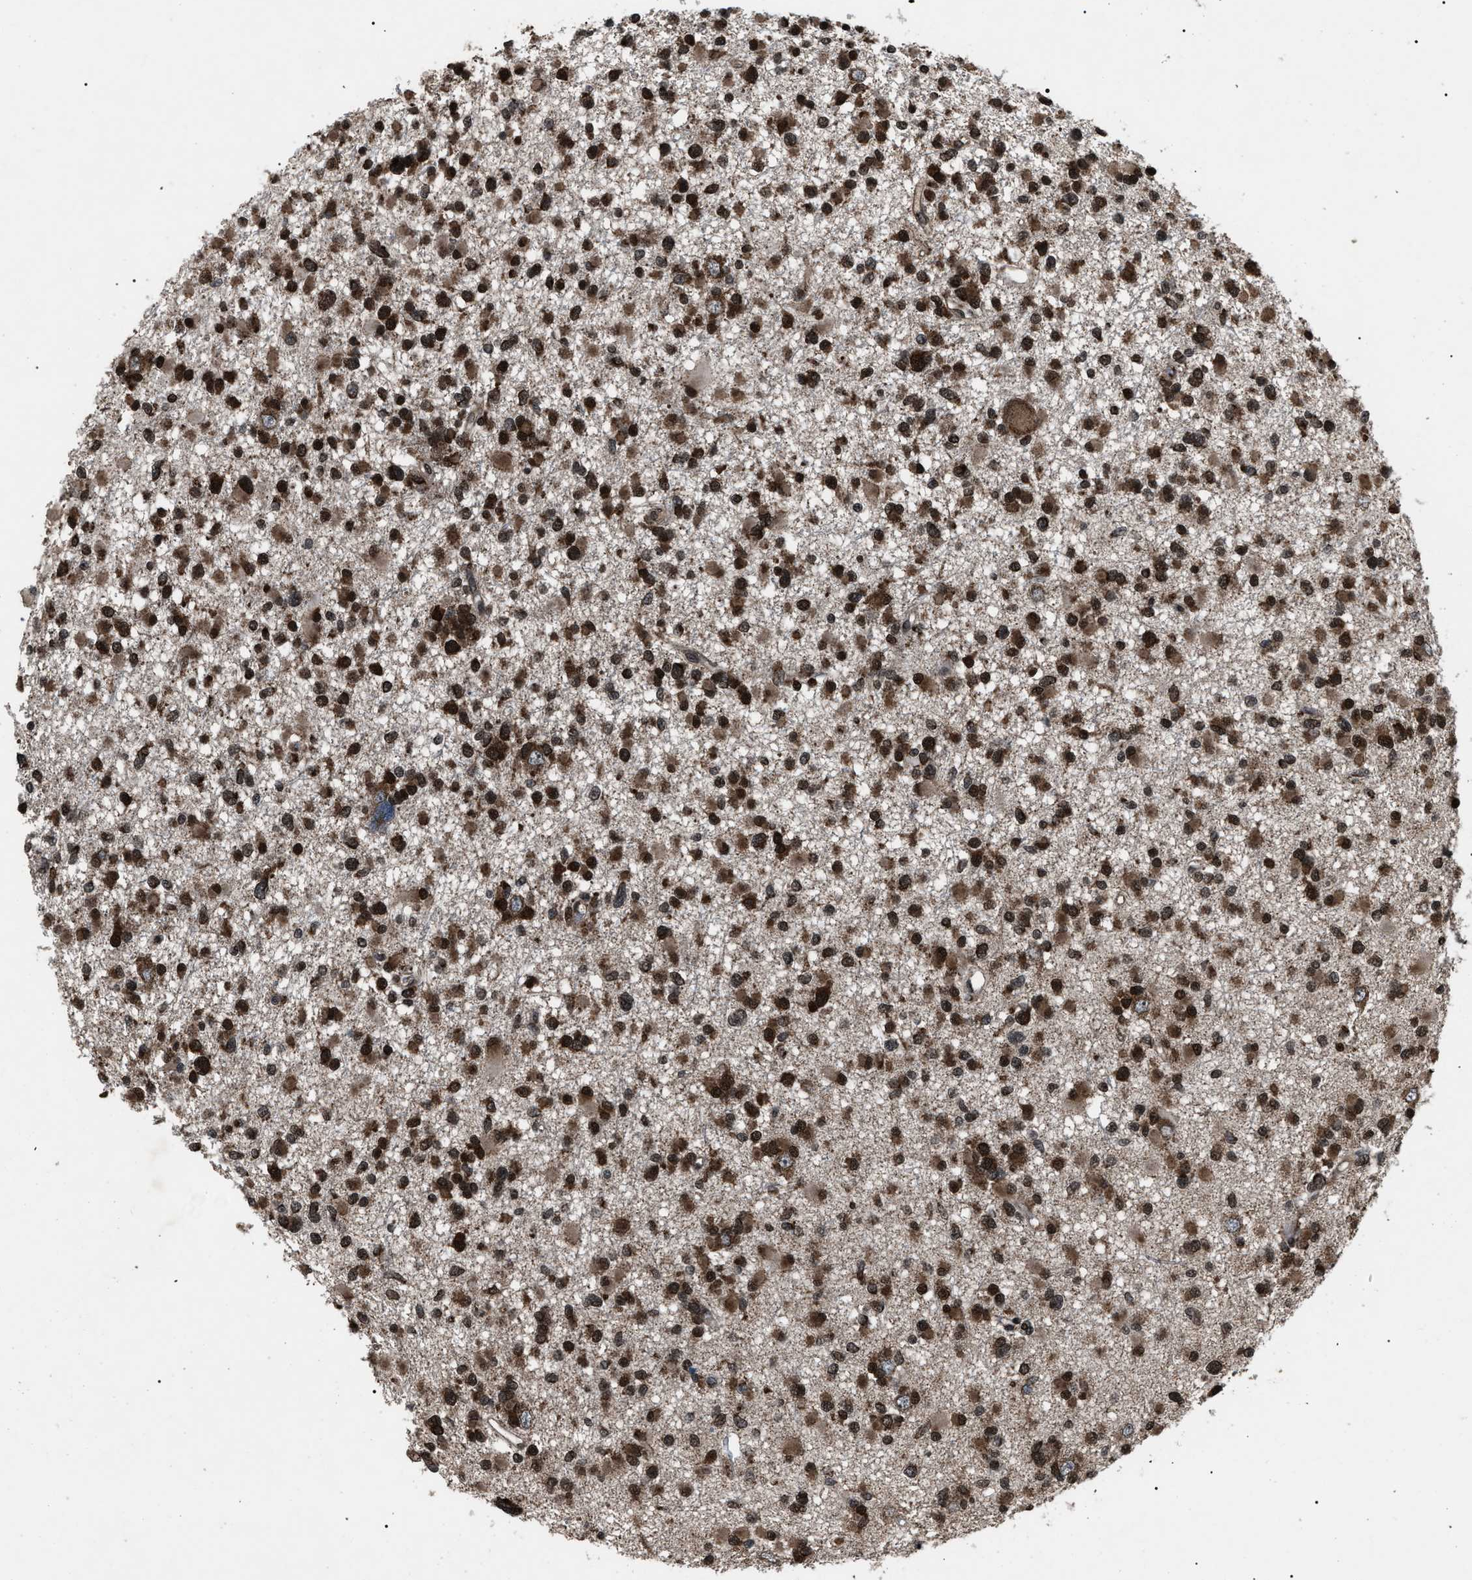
{"staining": {"intensity": "strong", "quantity": ">75%", "location": "nuclear"}, "tissue": "glioma", "cell_type": "Tumor cells", "image_type": "cancer", "snomed": [{"axis": "morphology", "description": "Glioma, malignant, Low grade"}, {"axis": "topography", "description": "Brain"}], "caption": "Tumor cells demonstrate high levels of strong nuclear positivity in approximately >75% of cells in malignant glioma (low-grade).", "gene": "ZFAND2A", "patient": {"sex": "female", "age": 22}}